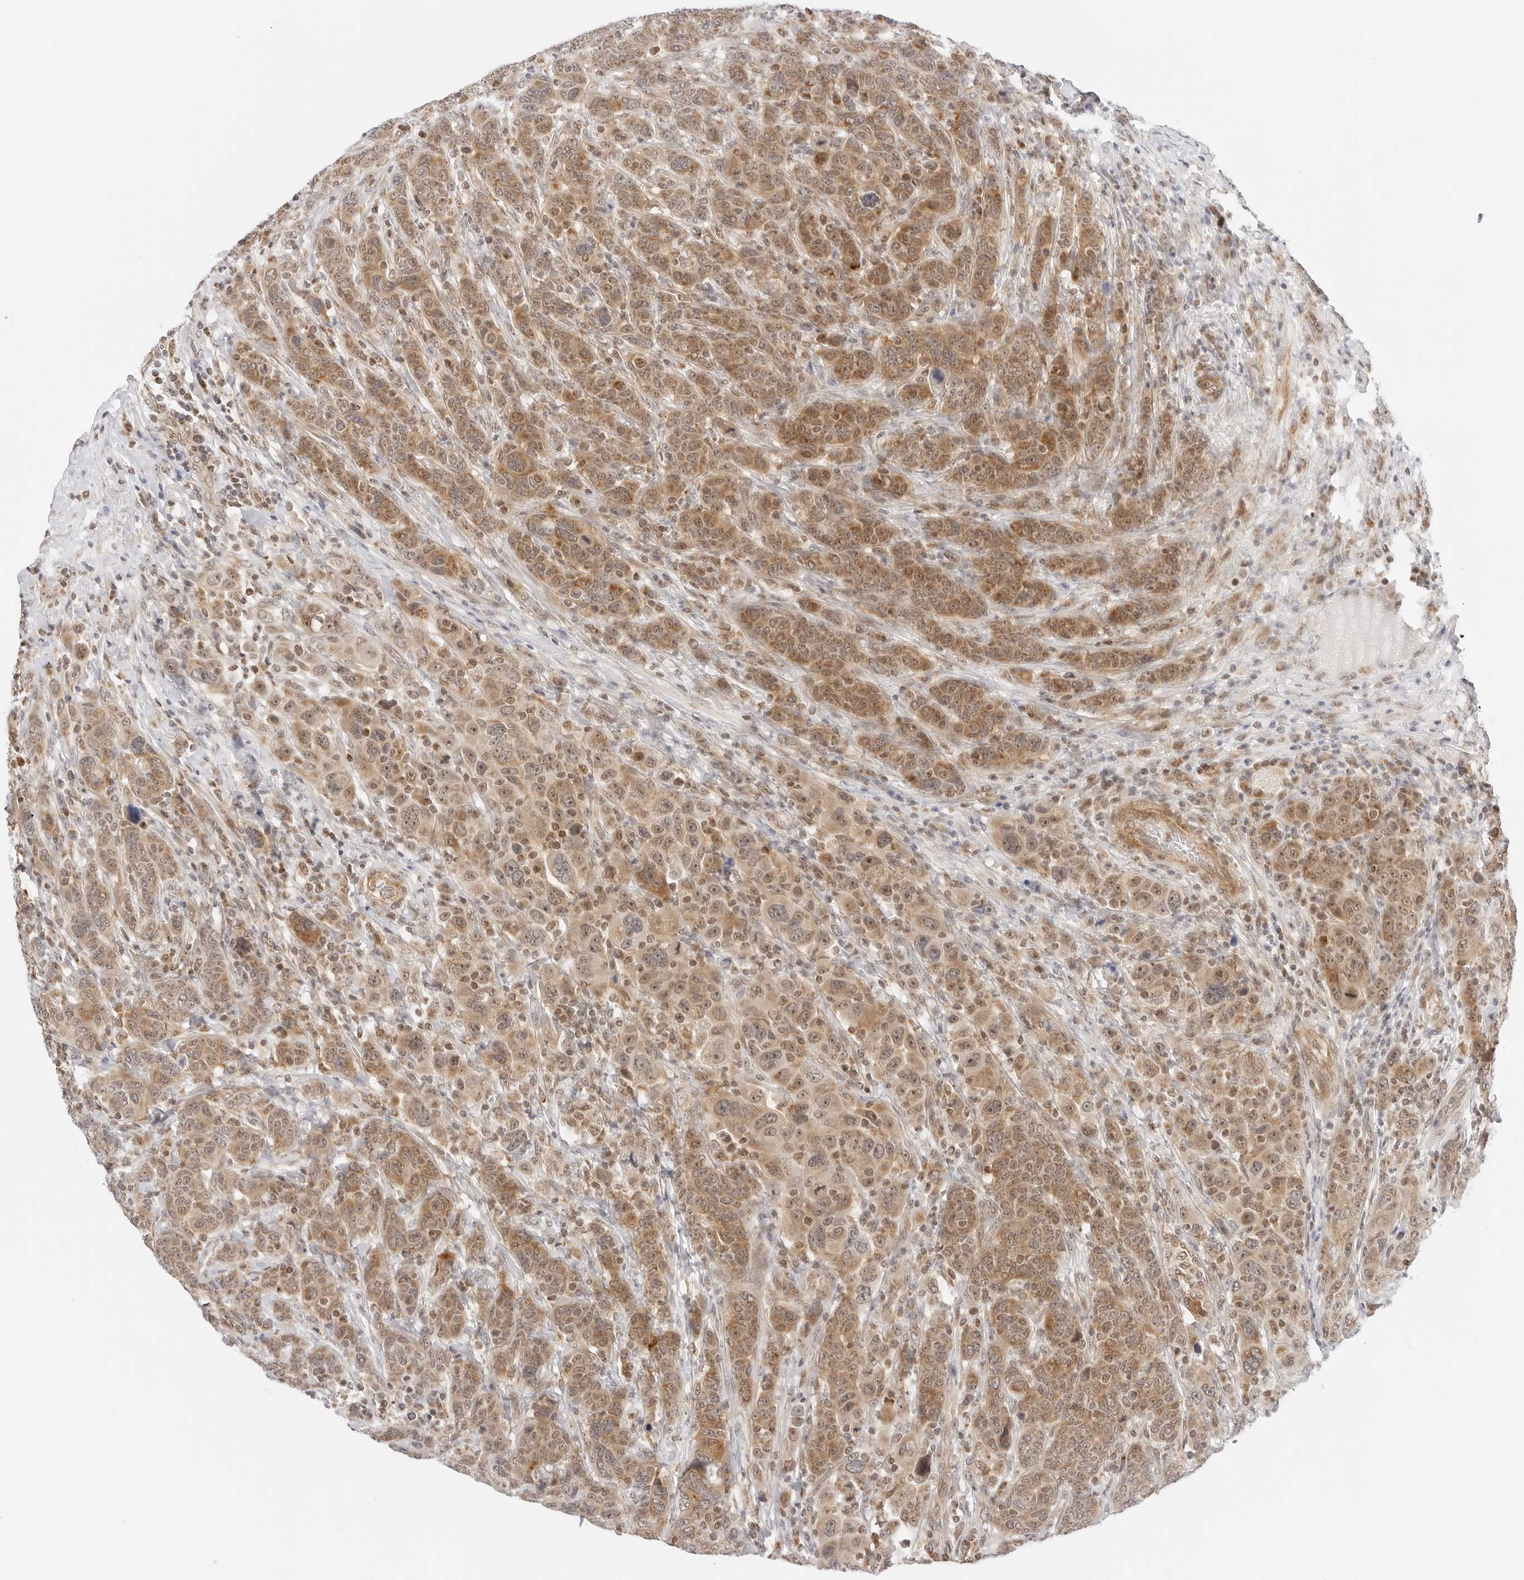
{"staining": {"intensity": "moderate", "quantity": ">75%", "location": "cytoplasmic/membranous,nuclear"}, "tissue": "breast cancer", "cell_type": "Tumor cells", "image_type": "cancer", "snomed": [{"axis": "morphology", "description": "Duct carcinoma"}, {"axis": "topography", "description": "Breast"}], "caption": "IHC (DAB) staining of breast cancer (intraductal carcinoma) shows moderate cytoplasmic/membranous and nuclear protein expression in about >75% of tumor cells. (DAB (3,3'-diaminobenzidine) IHC, brown staining for protein, blue staining for nuclei).", "gene": "GORAB", "patient": {"sex": "female", "age": 37}}